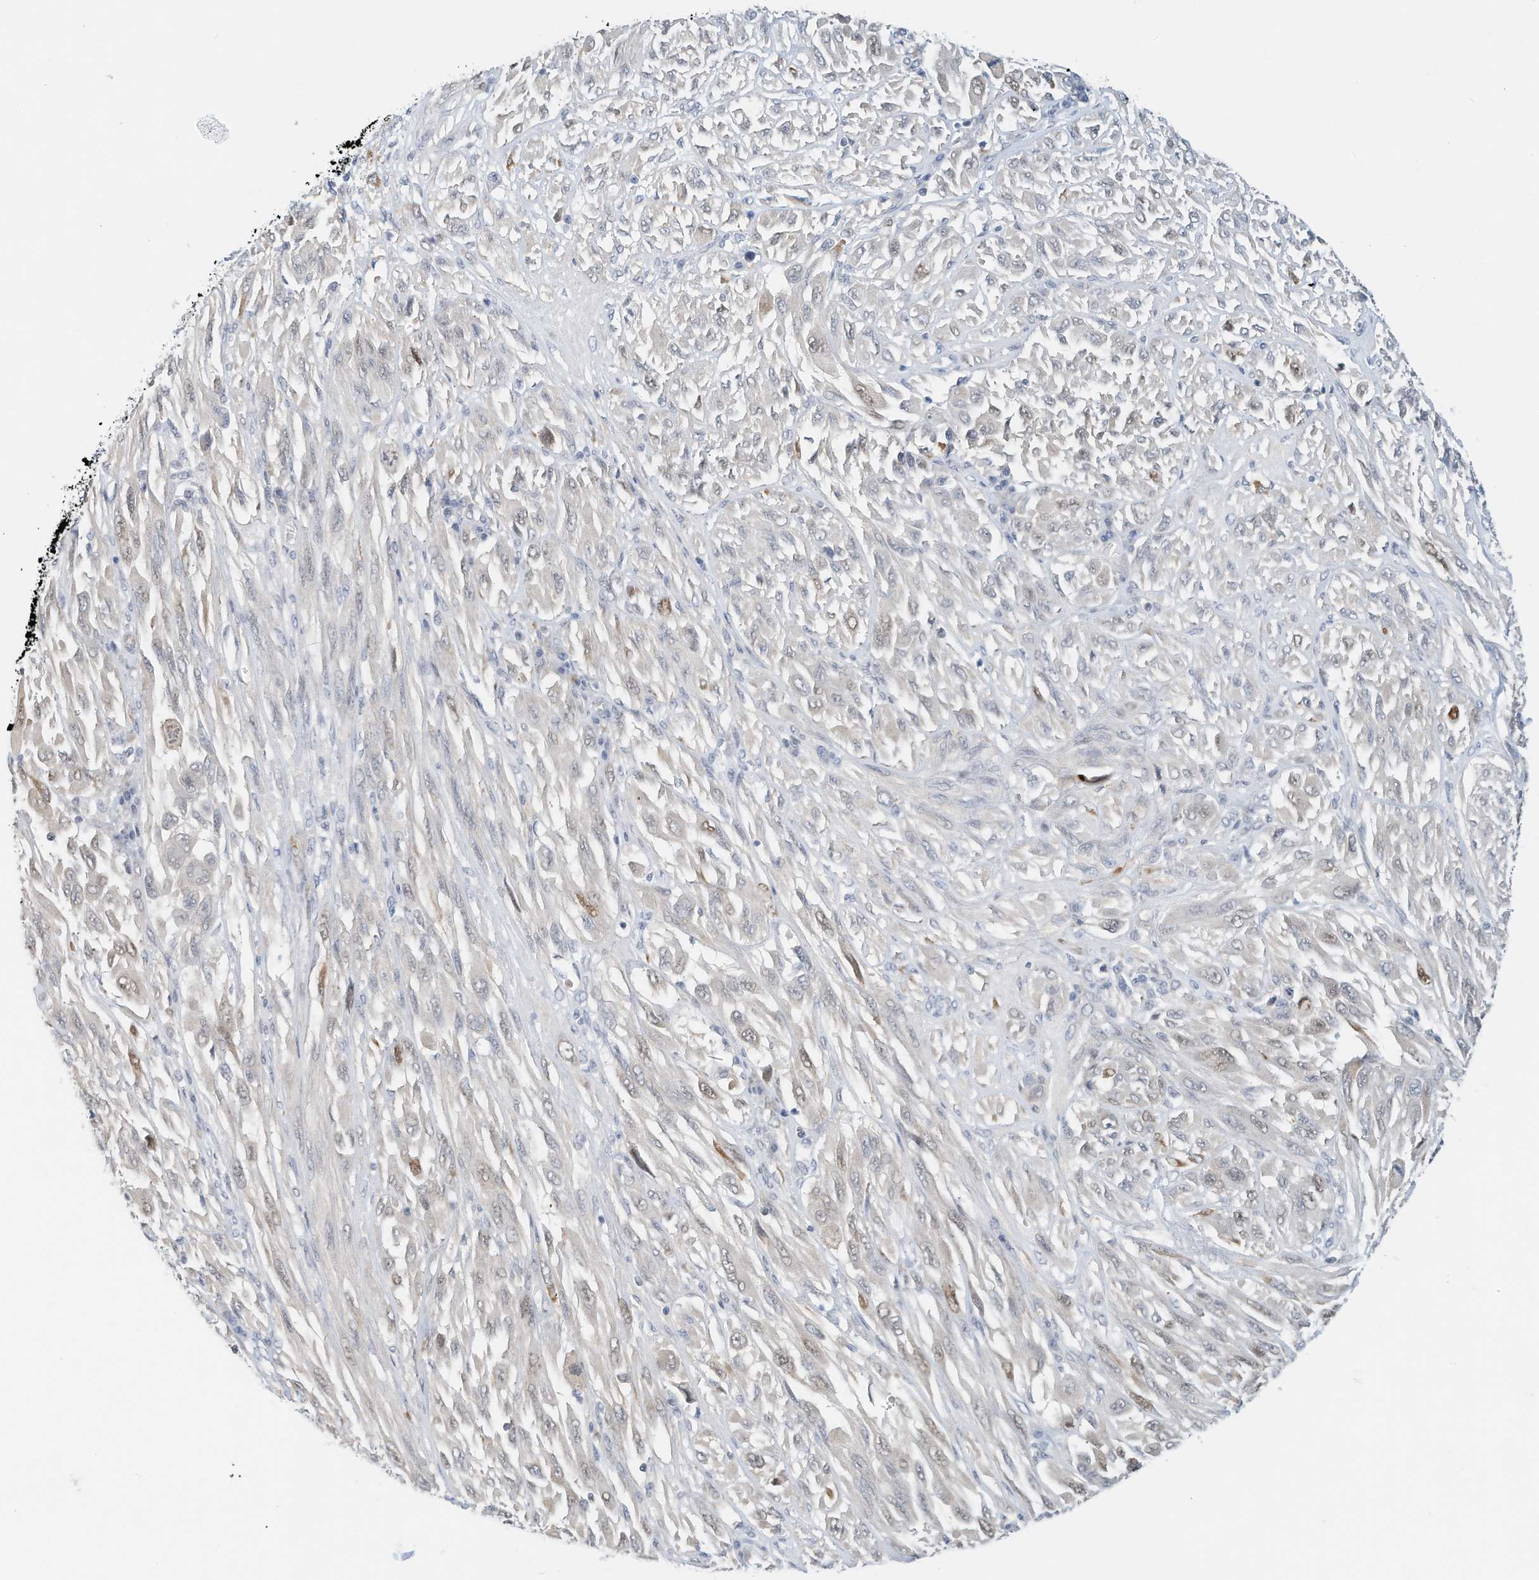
{"staining": {"intensity": "weak", "quantity": "<25%", "location": "nuclear"}, "tissue": "melanoma", "cell_type": "Tumor cells", "image_type": "cancer", "snomed": [{"axis": "morphology", "description": "Malignant melanoma, NOS"}, {"axis": "topography", "description": "Skin"}], "caption": "Immunohistochemistry (IHC) photomicrograph of human melanoma stained for a protein (brown), which exhibits no expression in tumor cells.", "gene": "ARHGAP28", "patient": {"sex": "female", "age": 91}}